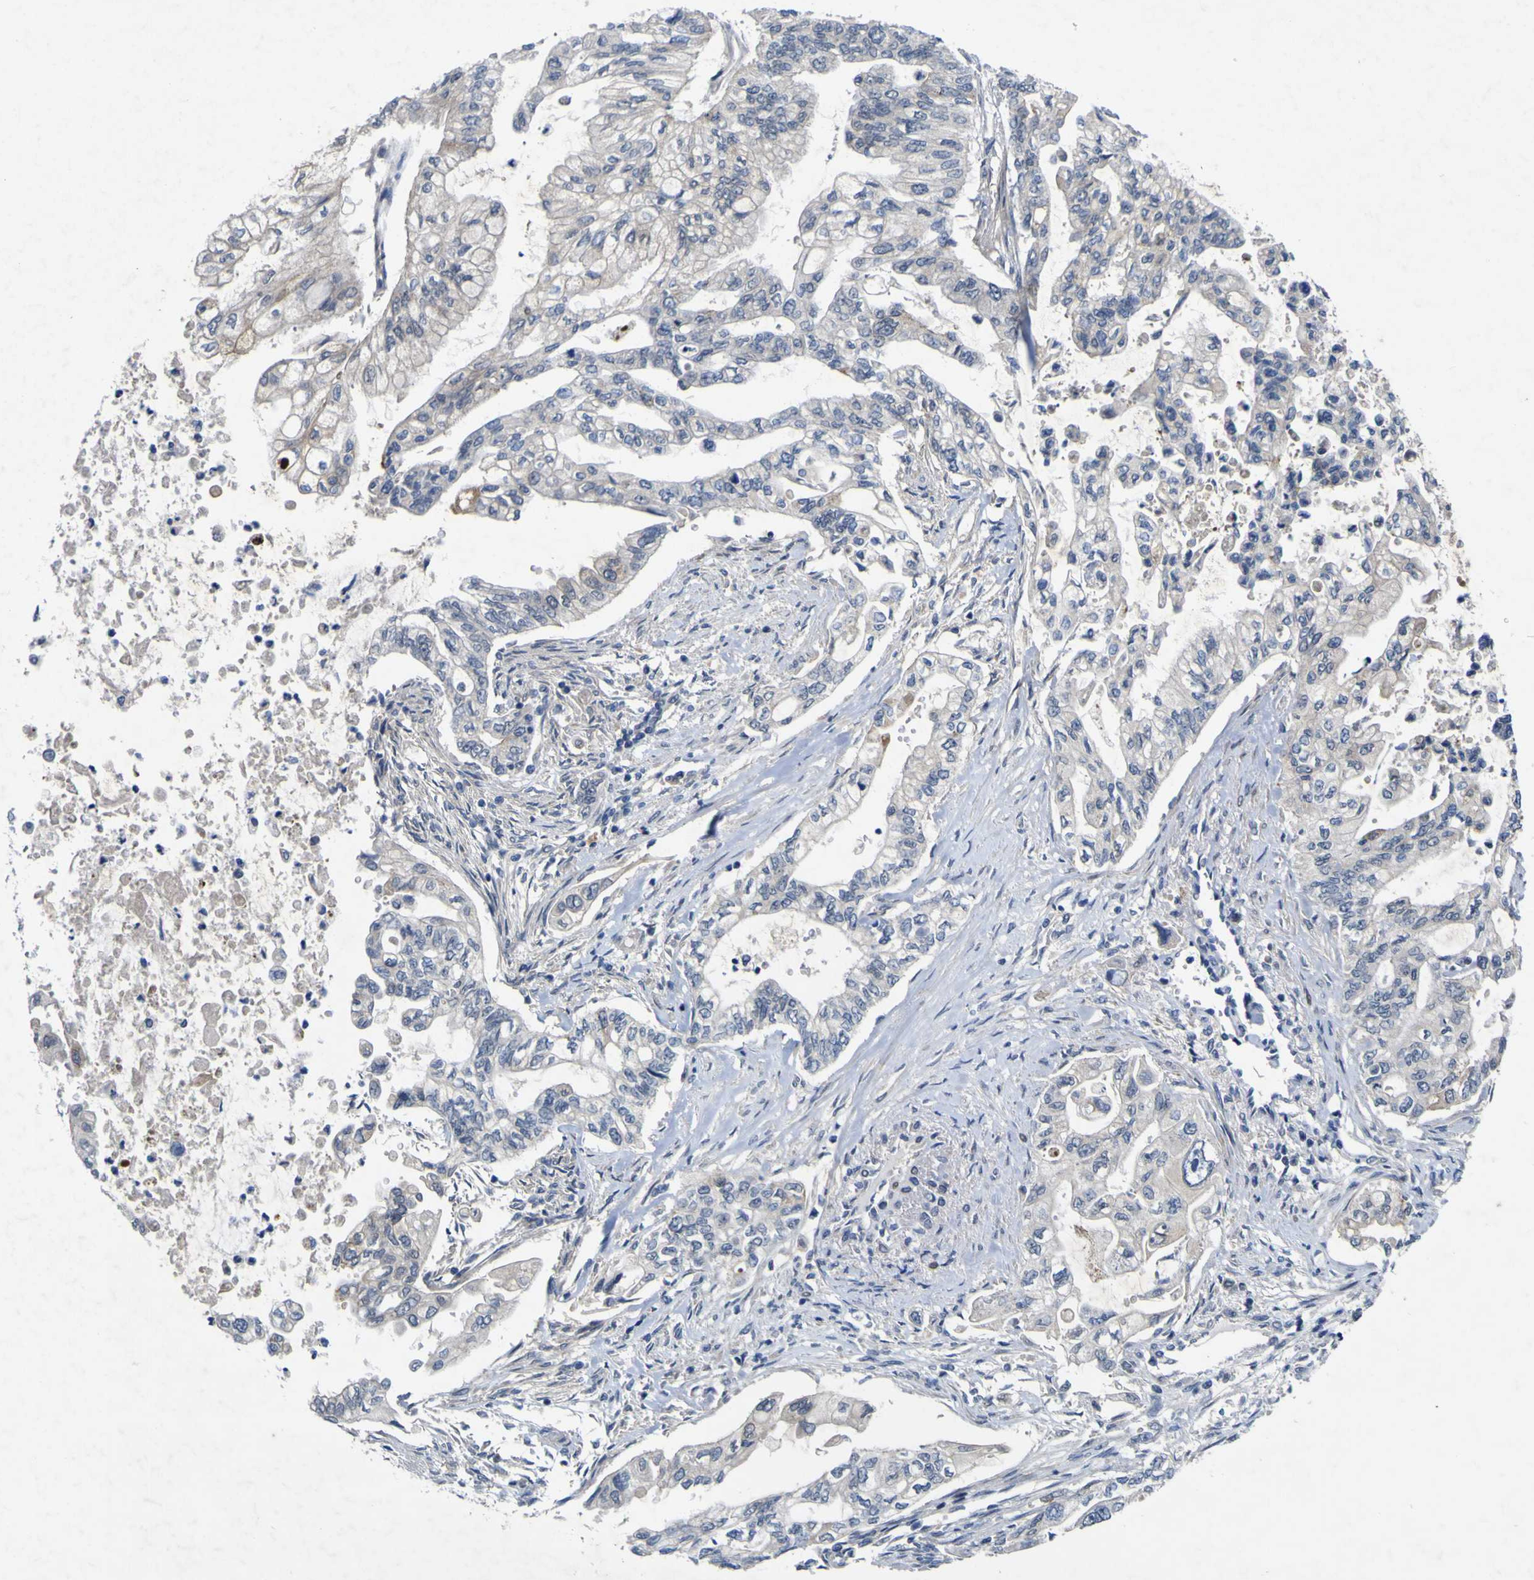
{"staining": {"intensity": "negative", "quantity": "none", "location": "none"}, "tissue": "pancreatic cancer", "cell_type": "Tumor cells", "image_type": "cancer", "snomed": [{"axis": "morphology", "description": "Normal tissue, NOS"}, {"axis": "topography", "description": "Pancreas"}], "caption": "A micrograph of human pancreatic cancer is negative for staining in tumor cells.", "gene": "NAV1", "patient": {"sex": "male", "age": 42}}